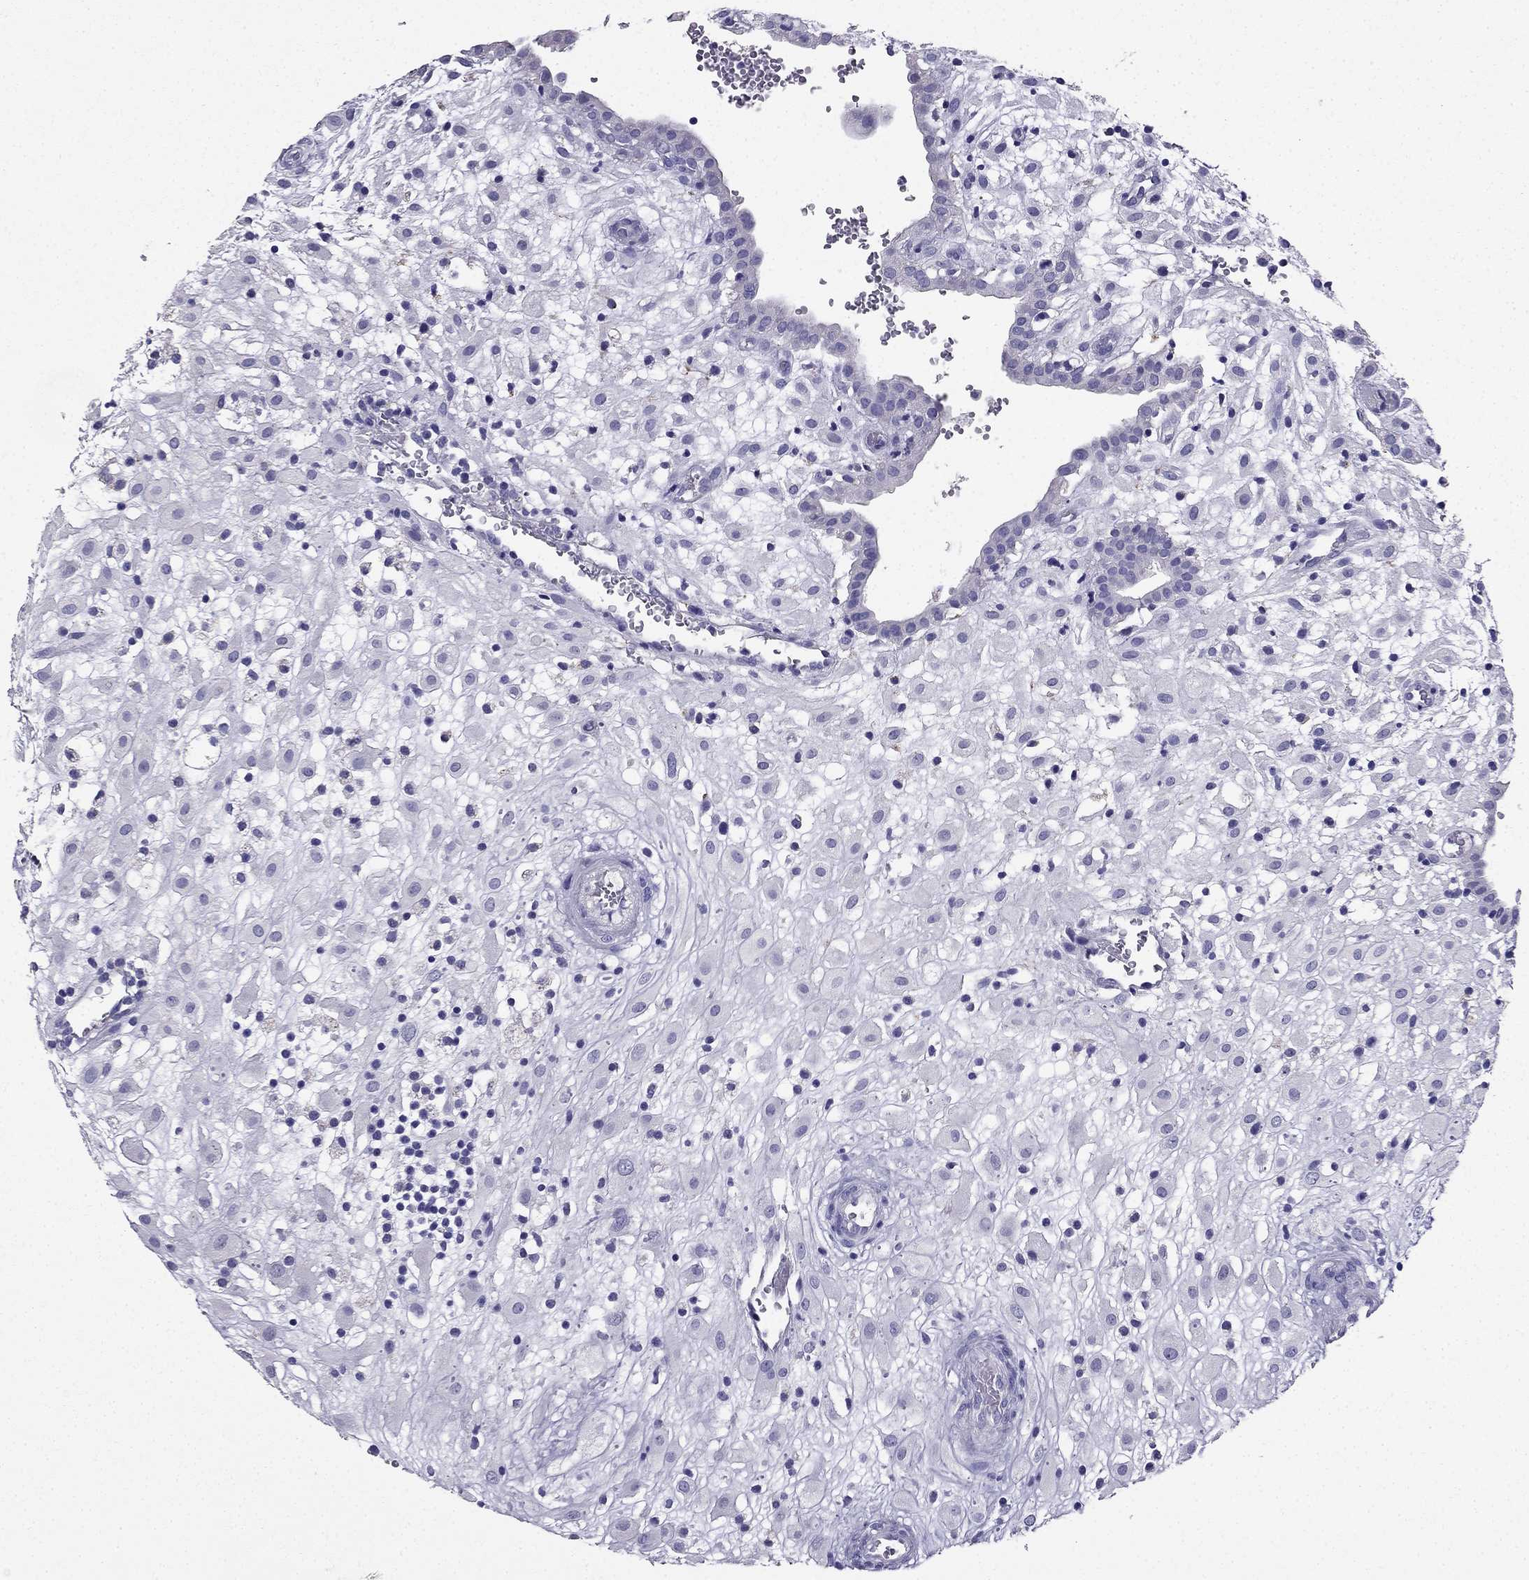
{"staining": {"intensity": "negative", "quantity": "none", "location": "none"}, "tissue": "placenta", "cell_type": "Decidual cells", "image_type": "normal", "snomed": [{"axis": "morphology", "description": "Normal tissue, NOS"}, {"axis": "topography", "description": "Placenta"}], "caption": "Histopathology image shows no significant protein staining in decidual cells of unremarkable placenta.", "gene": "PTH", "patient": {"sex": "female", "age": 24}}